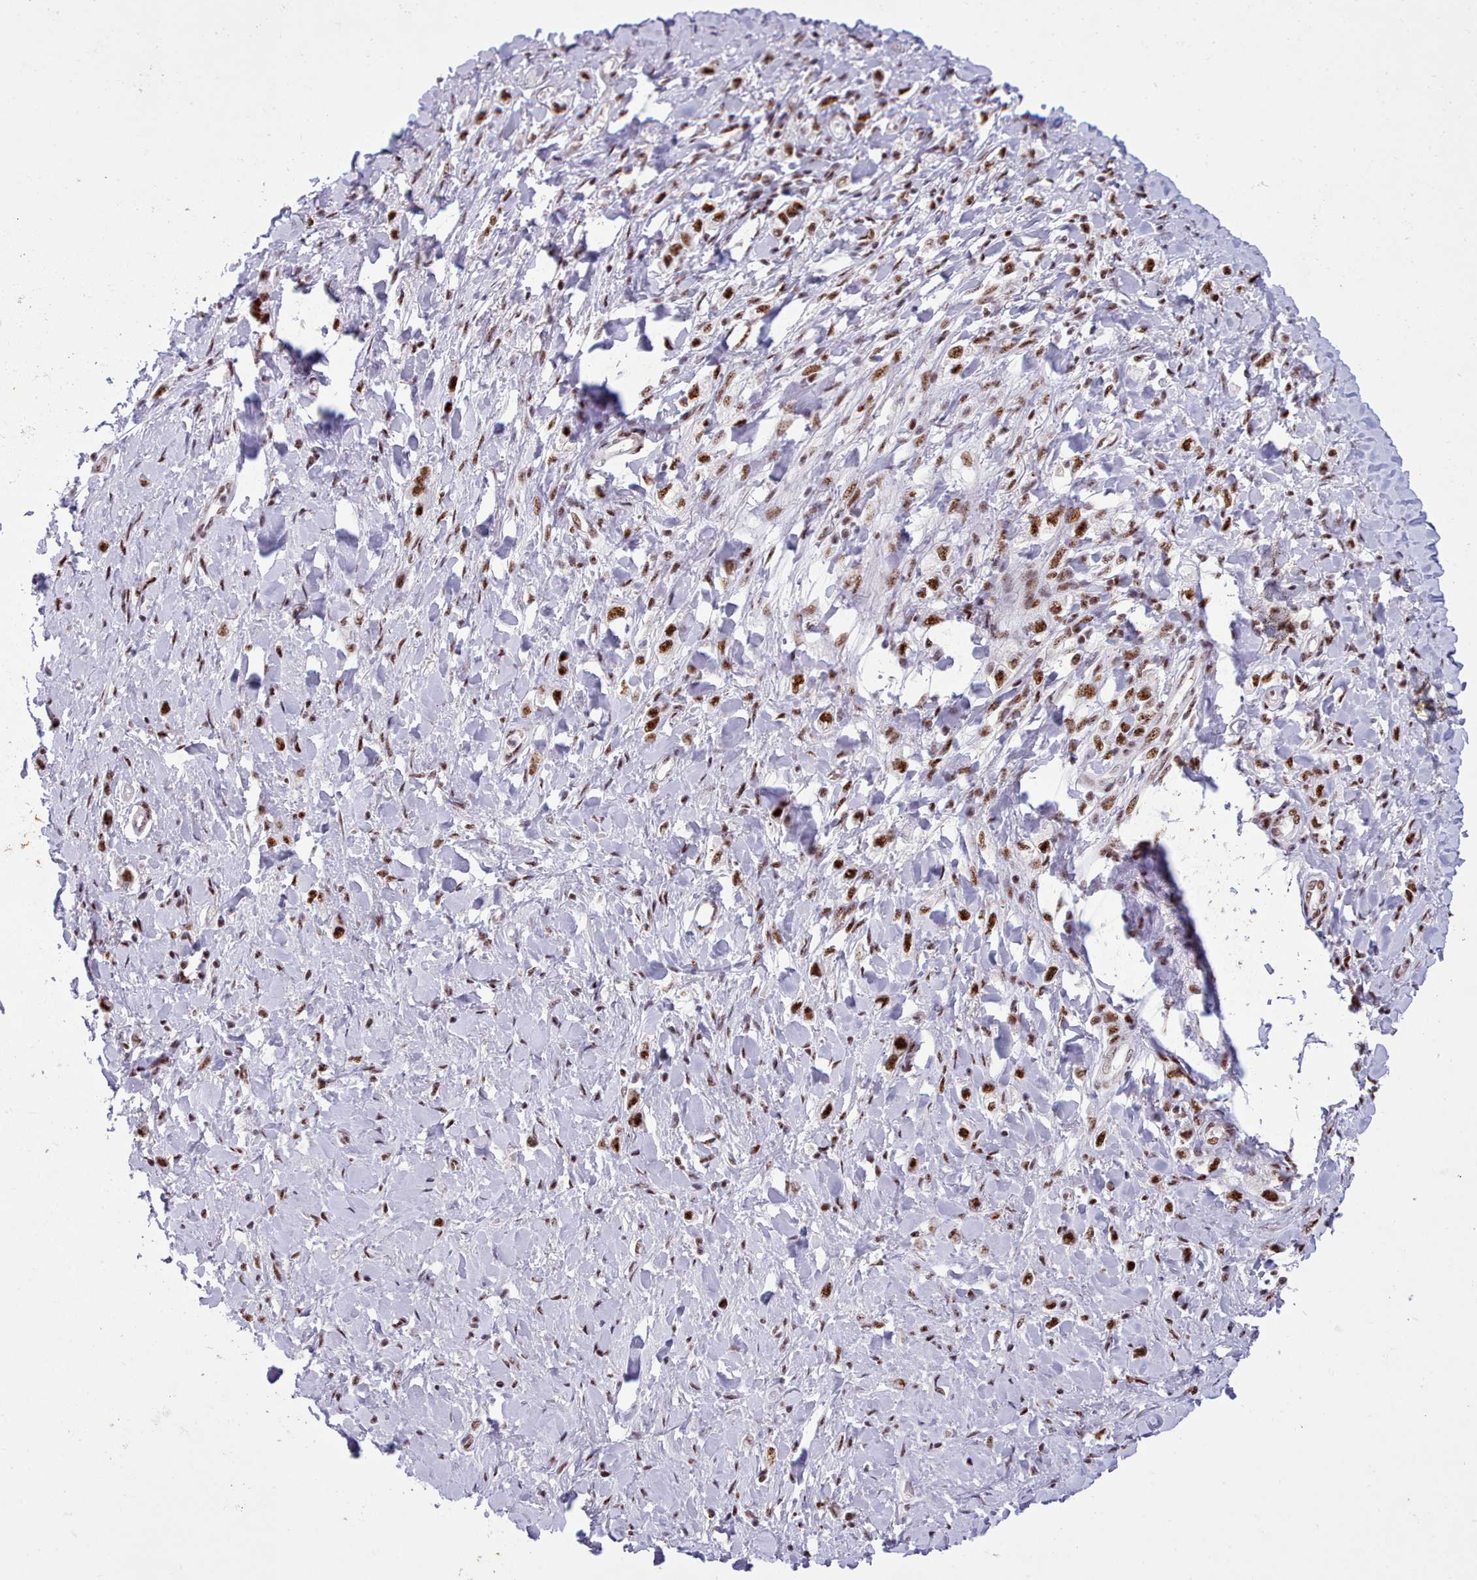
{"staining": {"intensity": "strong", "quantity": ">75%", "location": "nuclear"}, "tissue": "stomach cancer", "cell_type": "Tumor cells", "image_type": "cancer", "snomed": [{"axis": "morphology", "description": "Adenocarcinoma, NOS"}, {"axis": "topography", "description": "Stomach"}], "caption": "Immunohistochemical staining of stomach adenocarcinoma displays high levels of strong nuclear protein expression in about >75% of tumor cells. (DAB (3,3'-diaminobenzidine) IHC, brown staining for protein, blue staining for nuclei).", "gene": "TMEM35B", "patient": {"sex": "female", "age": 65}}